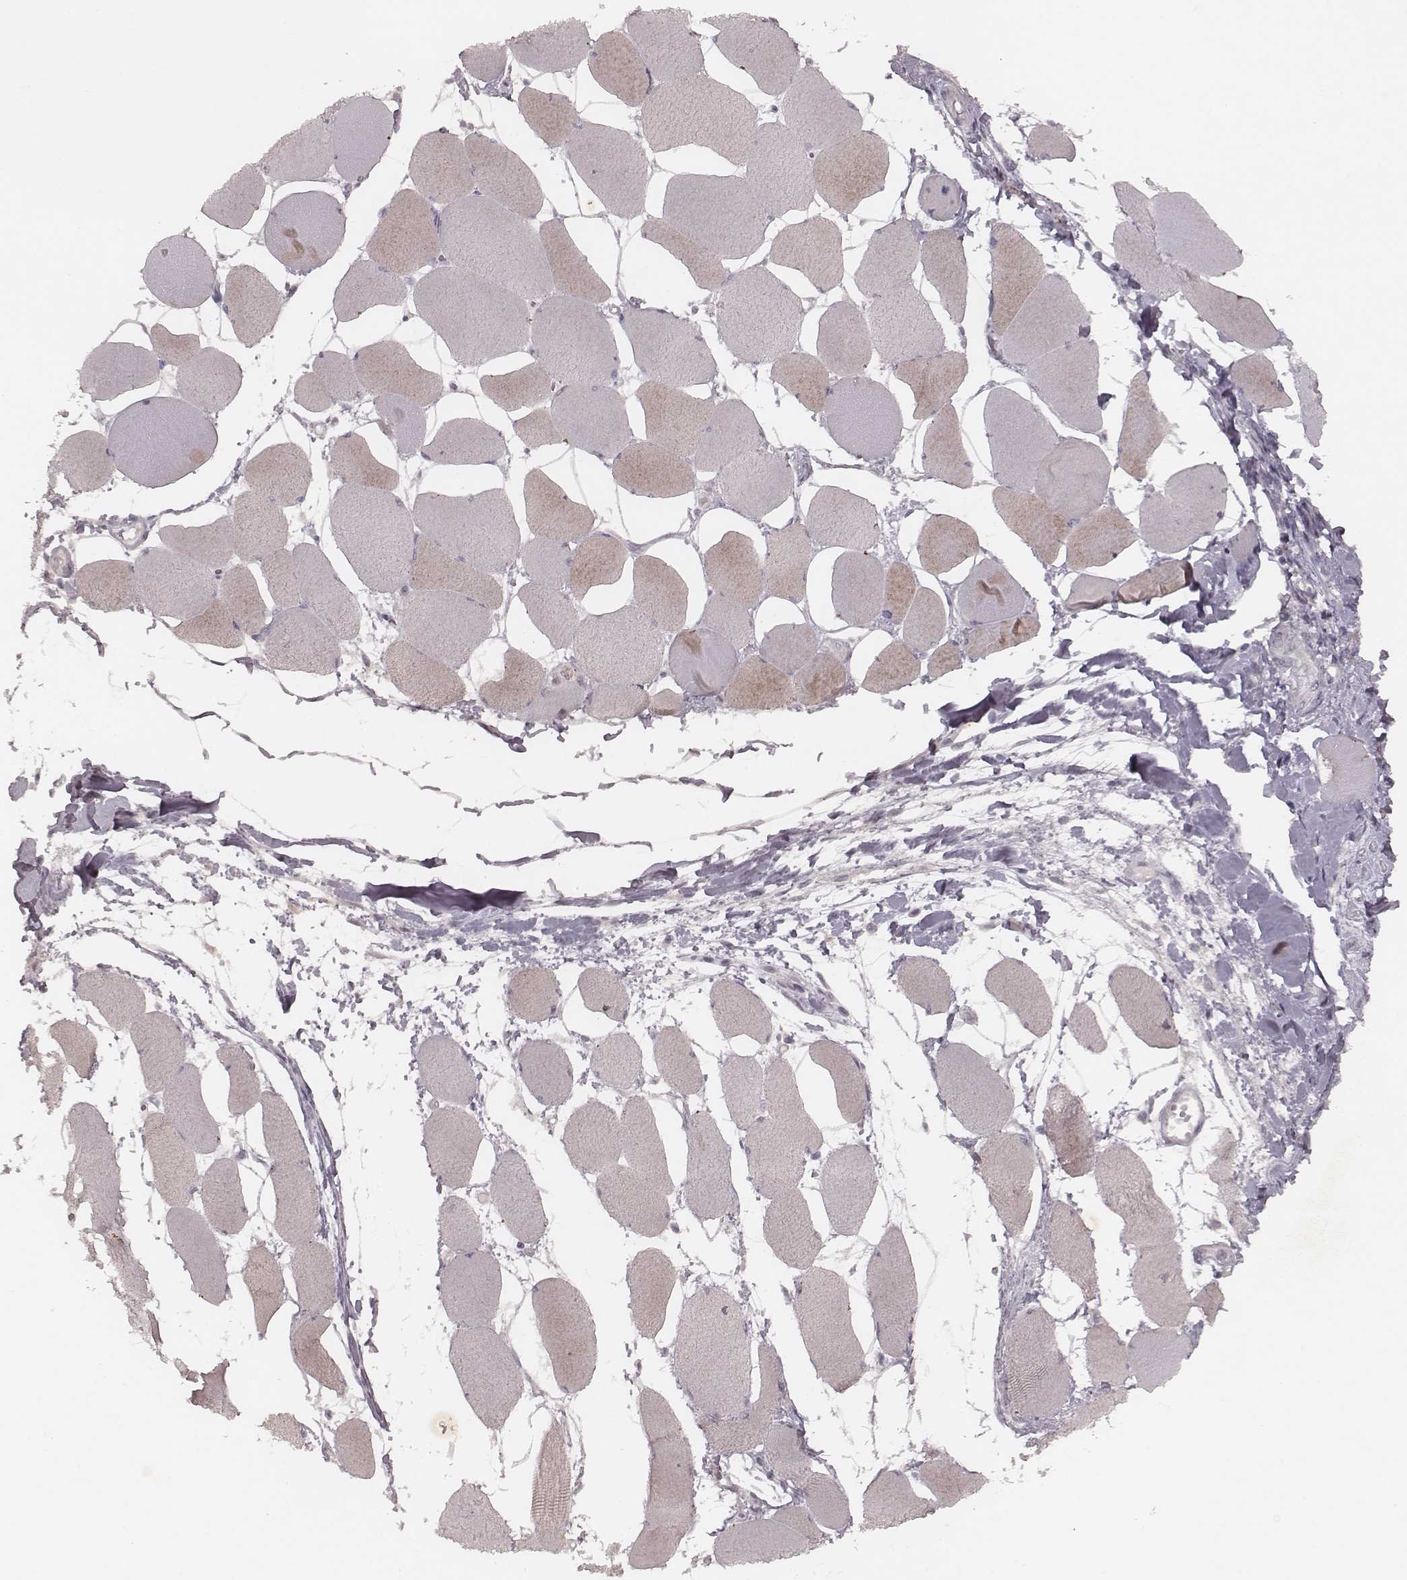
{"staining": {"intensity": "weak", "quantity": "<25%", "location": "cytoplasmic/membranous"}, "tissue": "skeletal muscle", "cell_type": "Myocytes", "image_type": "normal", "snomed": [{"axis": "morphology", "description": "Normal tissue, NOS"}, {"axis": "topography", "description": "Skeletal muscle"}], "caption": "Skeletal muscle was stained to show a protein in brown. There is no significant expression in myocytes. The staining is performed using DAB (3,3'-diaminobenzidine) brown chromogen with nuclei counter-stained in using hematoxylin.", "gene": "FAM13B", "patient": {"sex": "female", "age": 75}}